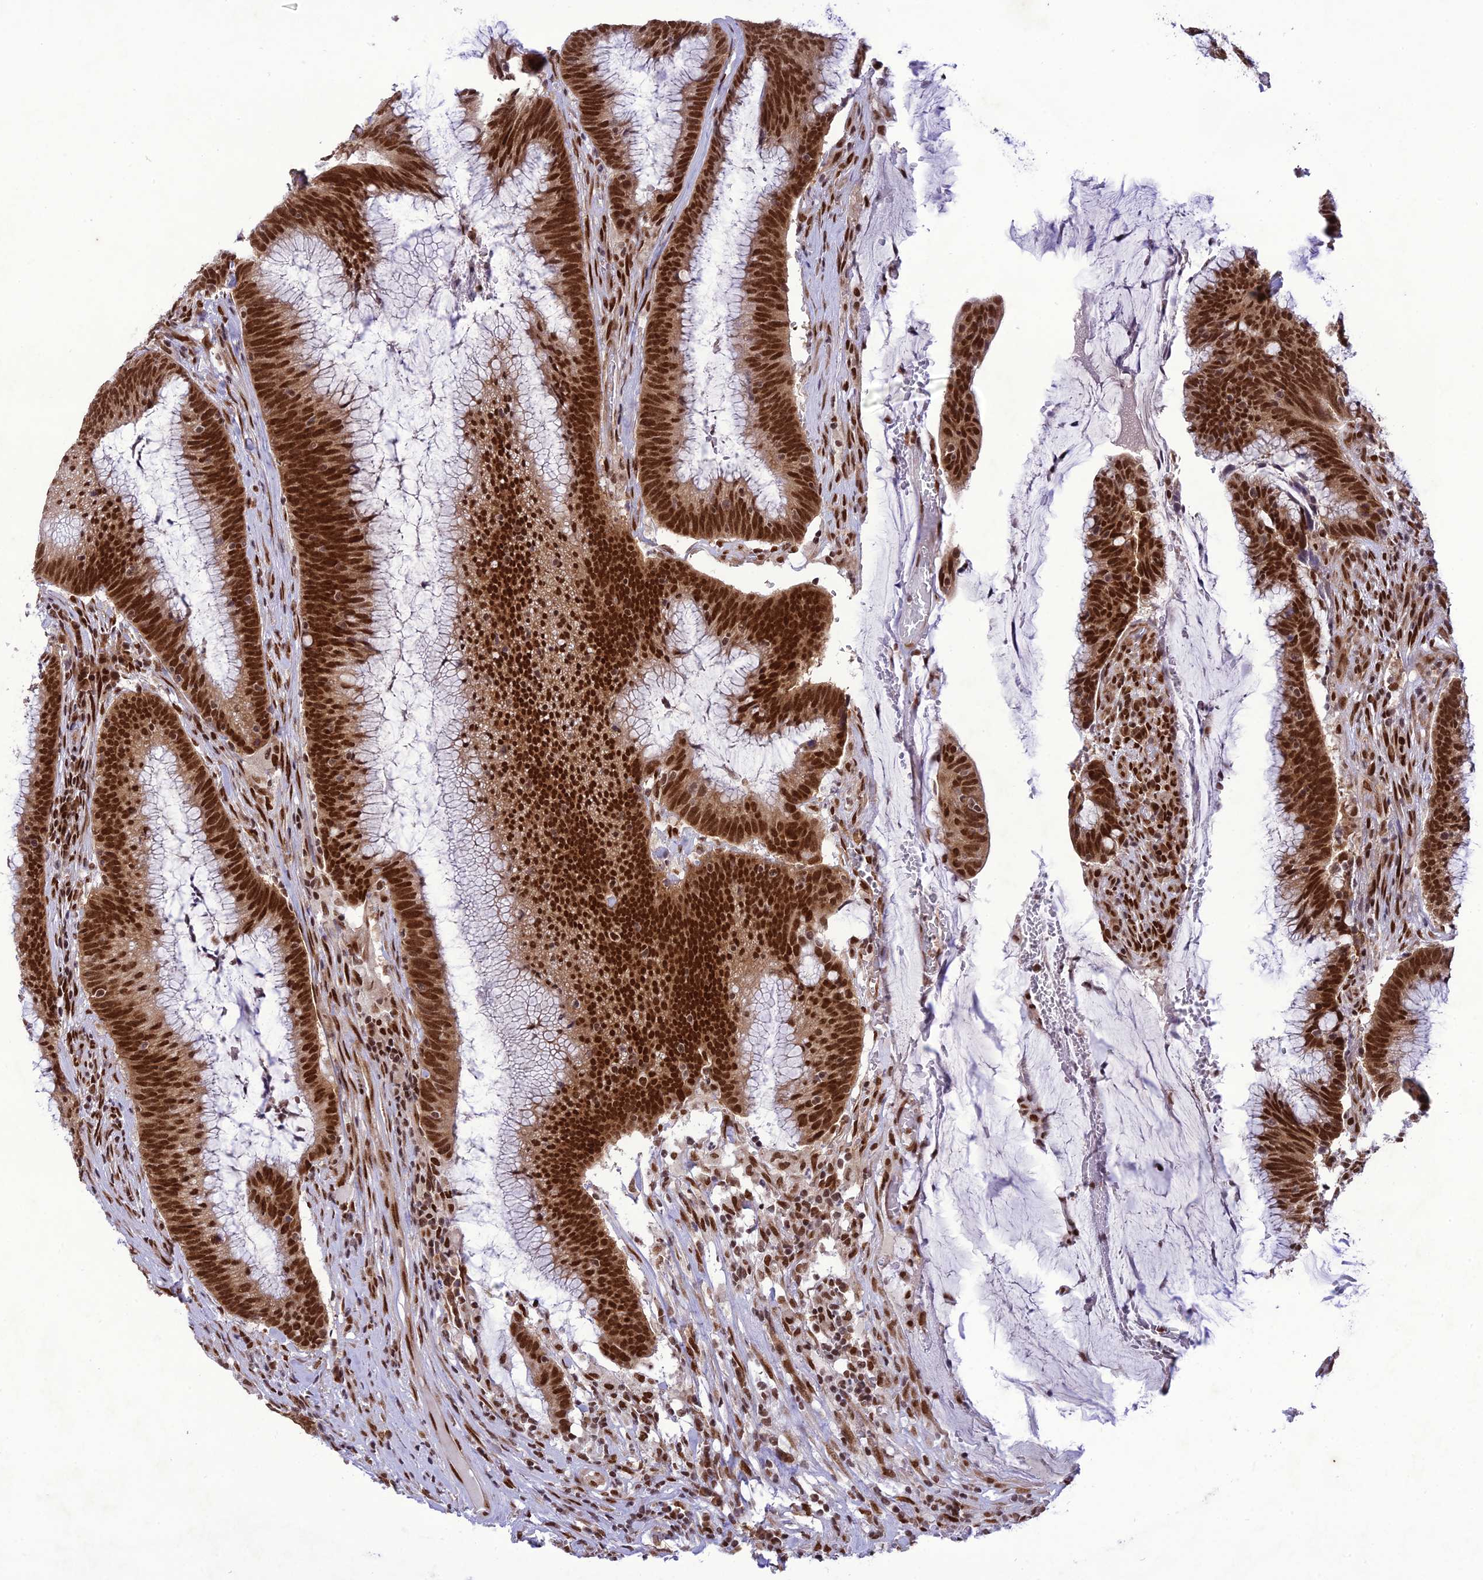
{"staining": {"intensity": "strong", "quantity": ">75%", "location": "nuclear"}, "tissue": "colorectal cancer", "cell_type": "Tumor cells", "image_type": "cancer", "snomed": [{"axis": "morphology", "description": "Adenocarcinoma, NOS"}, {"axis": "topography", "description": "Rectum"}], "caption": "The image reveals a brown stain indicating the presence of a protein in the nuclear of tumor cells in colorectal adenocarcinoma.", "gene": "DDX1", "patient": {"sex": "female", "age": 77}}